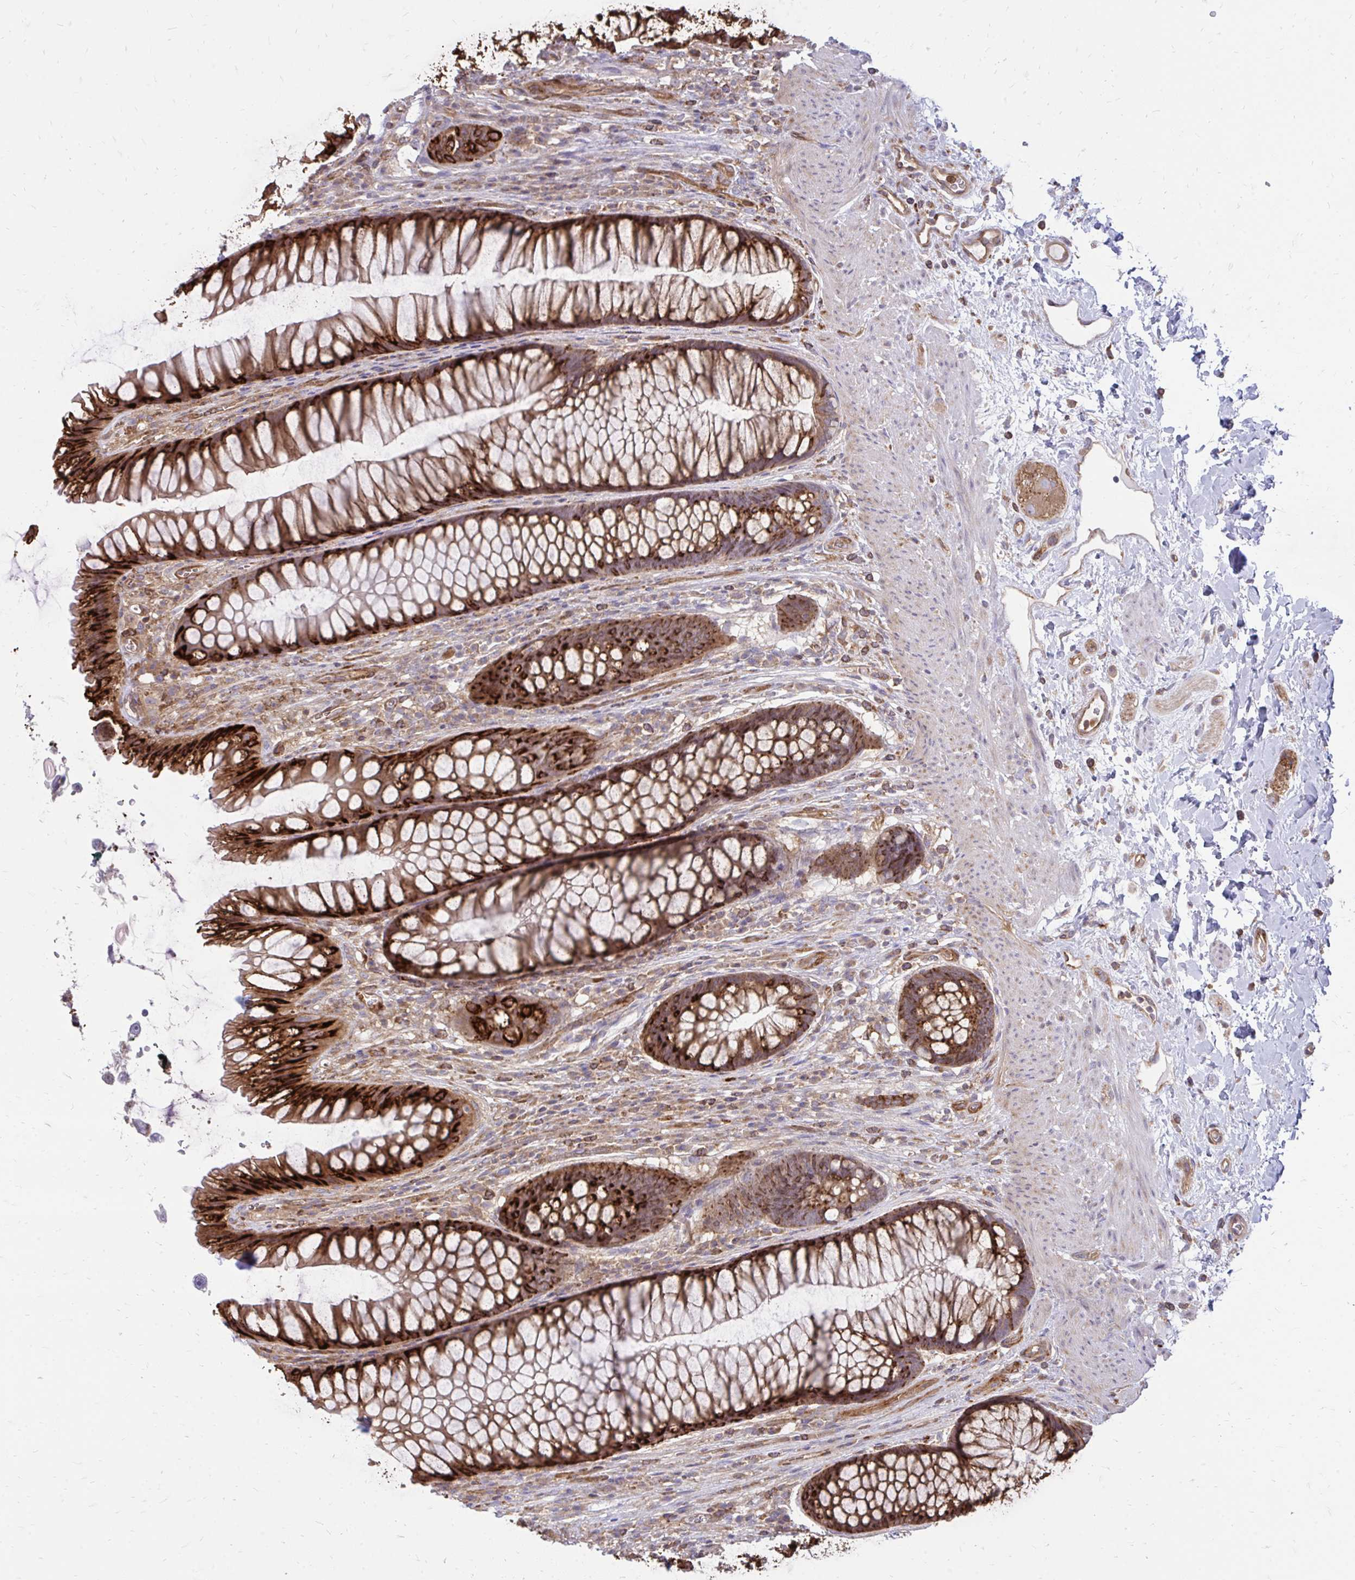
{"staining": {"intensity": "strong", "quantity": ">75%", "location": "cytoplasmic/membranous"}, "tissue": "rectum", "cell_type": "Glandular cells", "image_type": "normal", "snomed": [{"axis": "morphology", "description": "Normal tissue, NOS"}, {"axis": "topography", "description": "Rectum"}], "caption": "An image of rectum stained for a protein shows strong cytoplasmic/membranous brown staining in glandular cells. The staining is performed using DAB brown chromogen to label protein expression. The nuclei are counter-stained blue using hematoxylin.", "gene": "ASAP1", "patient": {"sex": "male", "age": 53}}